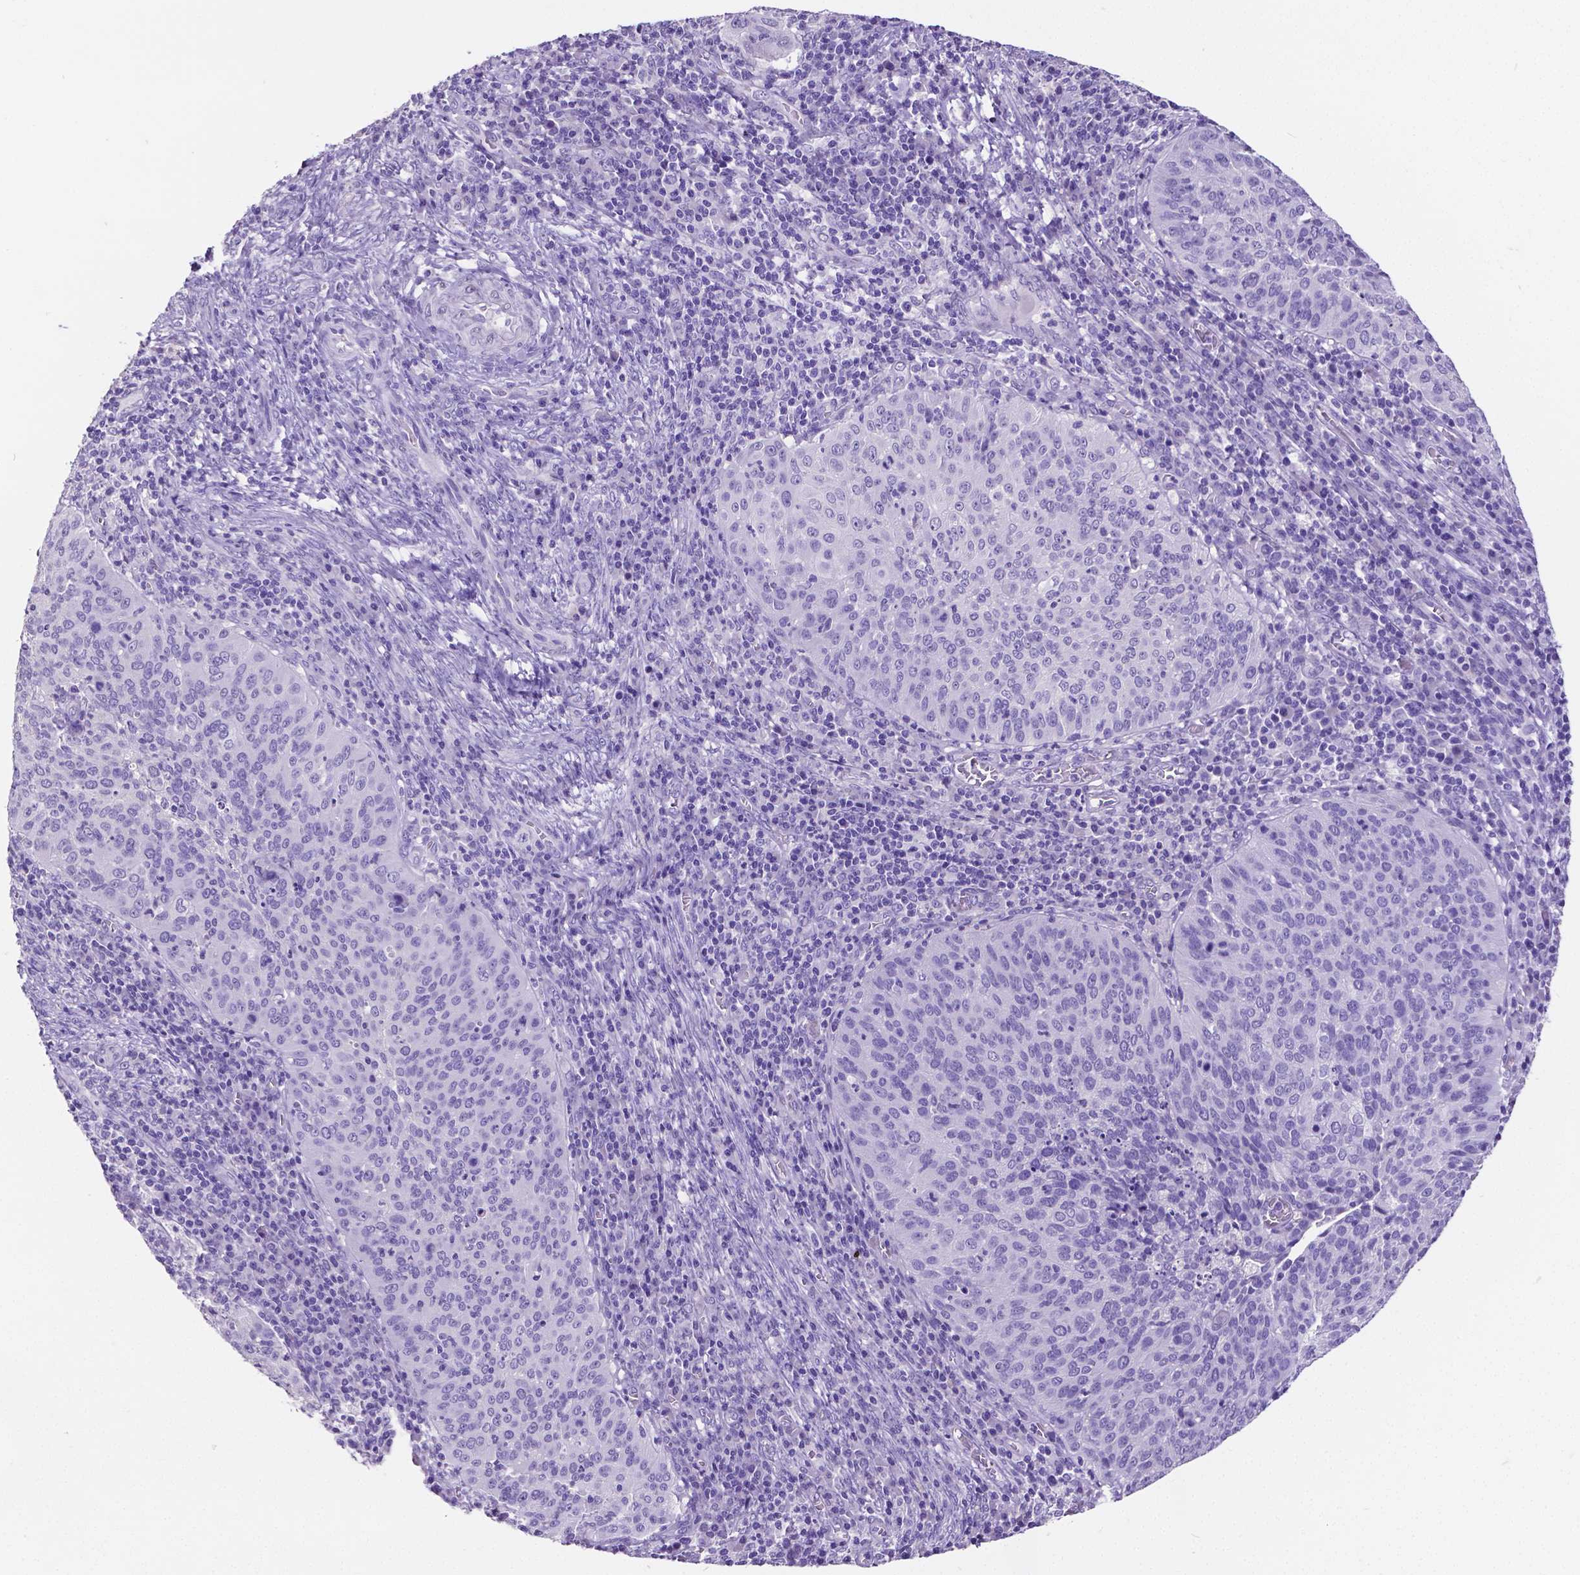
{"staining": {"intensity": "negative", "quantity": "none", "location": "none"}, "tissue": "cervical cancer", "cell_type": "Tumor cells", "image_type": "cancer", "snomed": [{"axis": "morphology", "description": "Squamous cell carcinoma, NOS"}, {"axis": "topography", "description": "Cervix"}], "caption": "Immunohistochemistry (IHC) micrograph of neoplastic tissue: squamous cell carcinoma (cervical) stained with DAB displays no significant protein positivity in tumor cells.", "gene": "SATB2", "patient": {"sex": "female", "age": 39}}